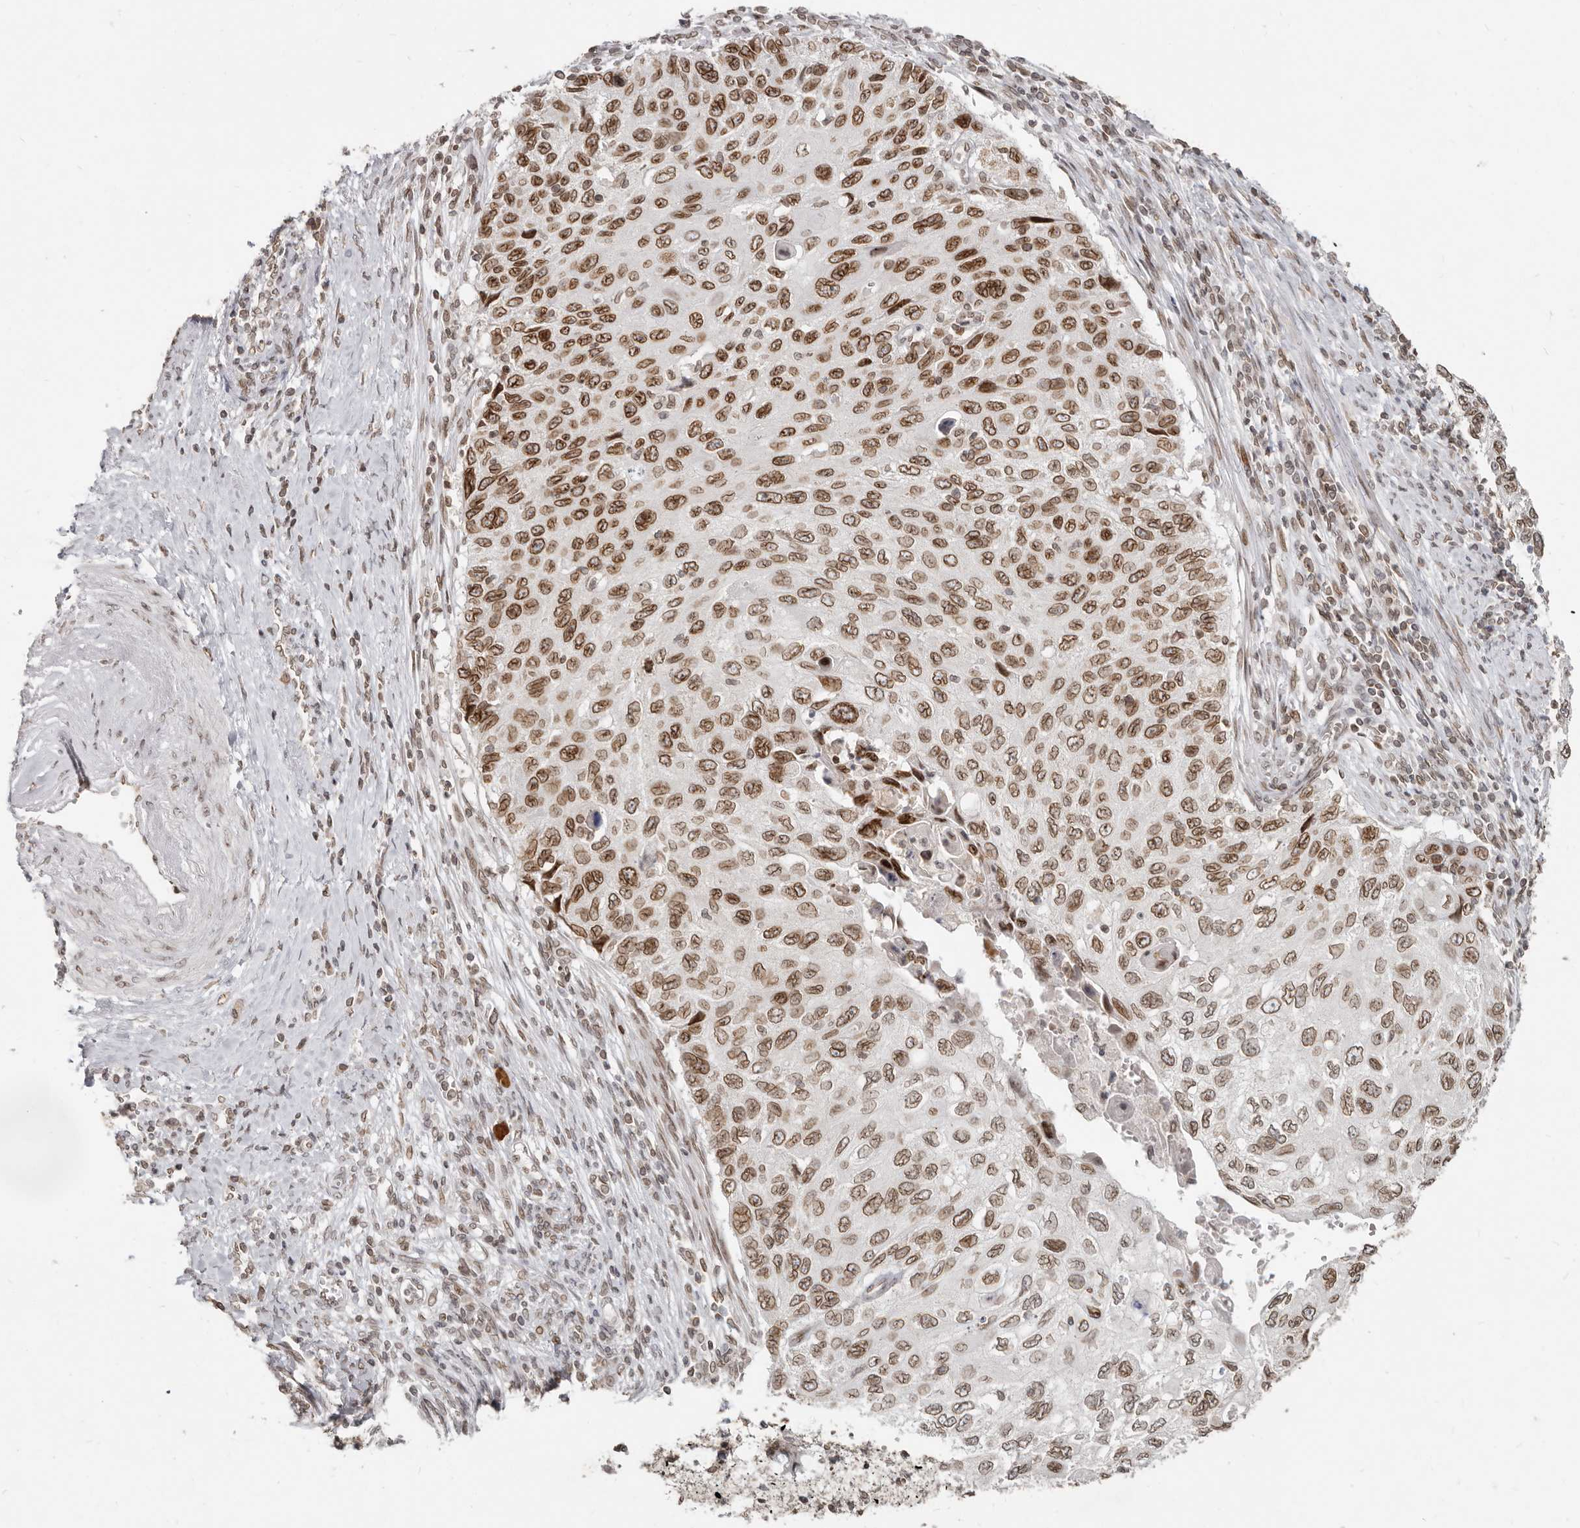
{"staining": {"intensity": "moderate", "quantity": ">75%", "location": "nuclear"}, "tissue": "cervical cancer", "cell_type": "Tumor cells", "image_type": "cancer", "snomed": [{"axis": "morphology", "description": "Squamous cell carcinoma, NOS"}, {"axis": "topography", "description": "Cervix"}], "caption": "Immunohistochemistry (IHC) (DAB (3,3'-diaminobenzidine)) staining of squamous cell carcinoma (cervical) demonstrates moderate nuclear protein expression in about >75% of tumor cells. (DAB (3,3'-diaminobenzidine) IHC, brown staining for protein, blue staining for nuclei).", "gene": "NUP153", "patient": {"sex": "female", "age": 70}}